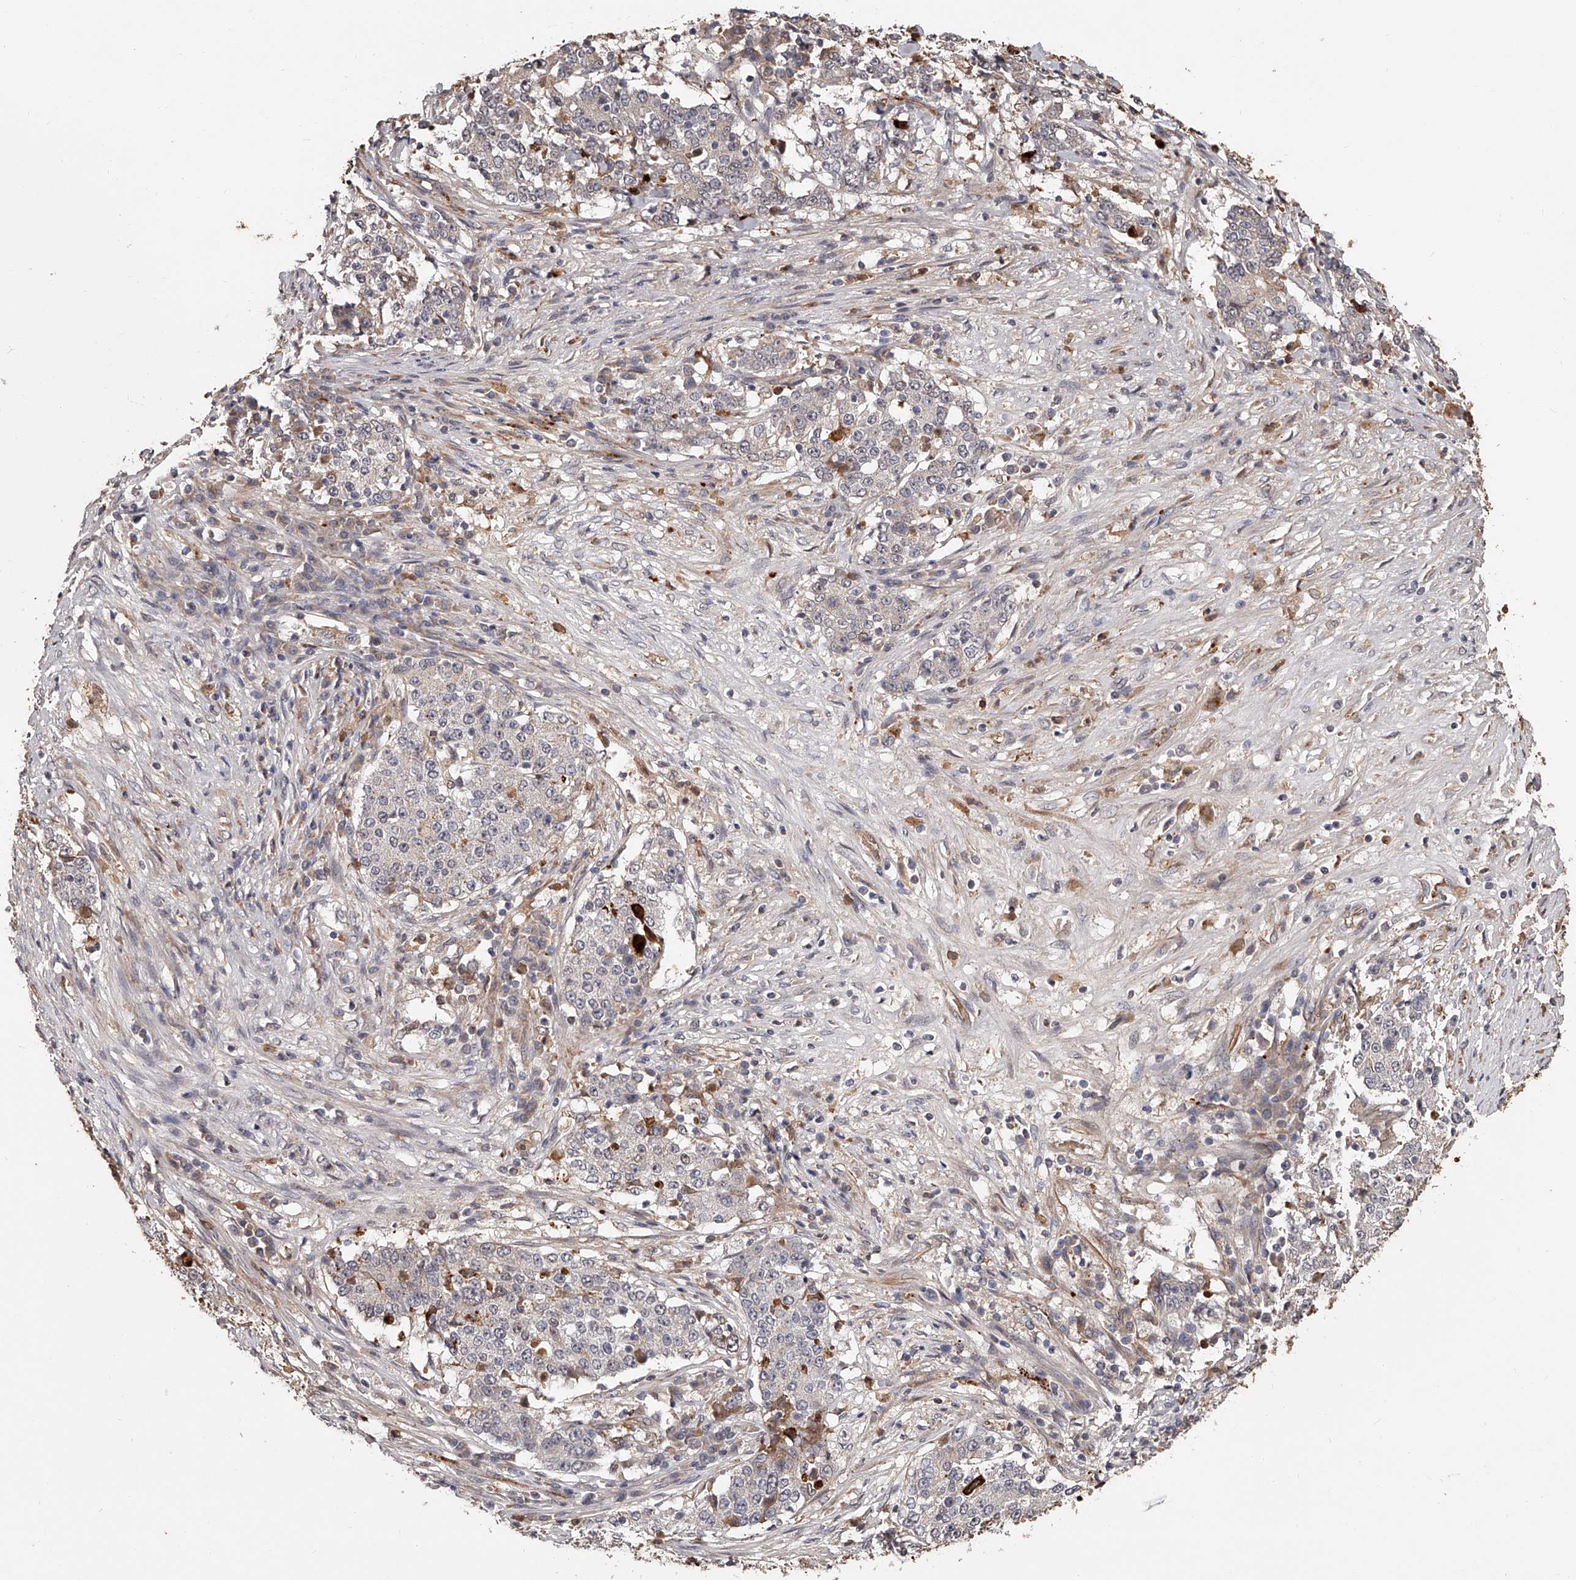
{"staining": {"intensity": "negative", "quantity": "none", "location": "none"}, "tissue": "stomach cancer", "cell_type": "Tumor cells", "image_type": "cancer", "snomed": [{"axis": "morphology", "description": "Adenocarcinoma, NOS"}, {"axis": "topography", "description": "Stomach"}], "caption": "Tumor cells are negative for protein expression in human stomach cancer (adenocarcinoma).", "gene": "URGCP", "patient": {"sex": "male", "age": 59}}